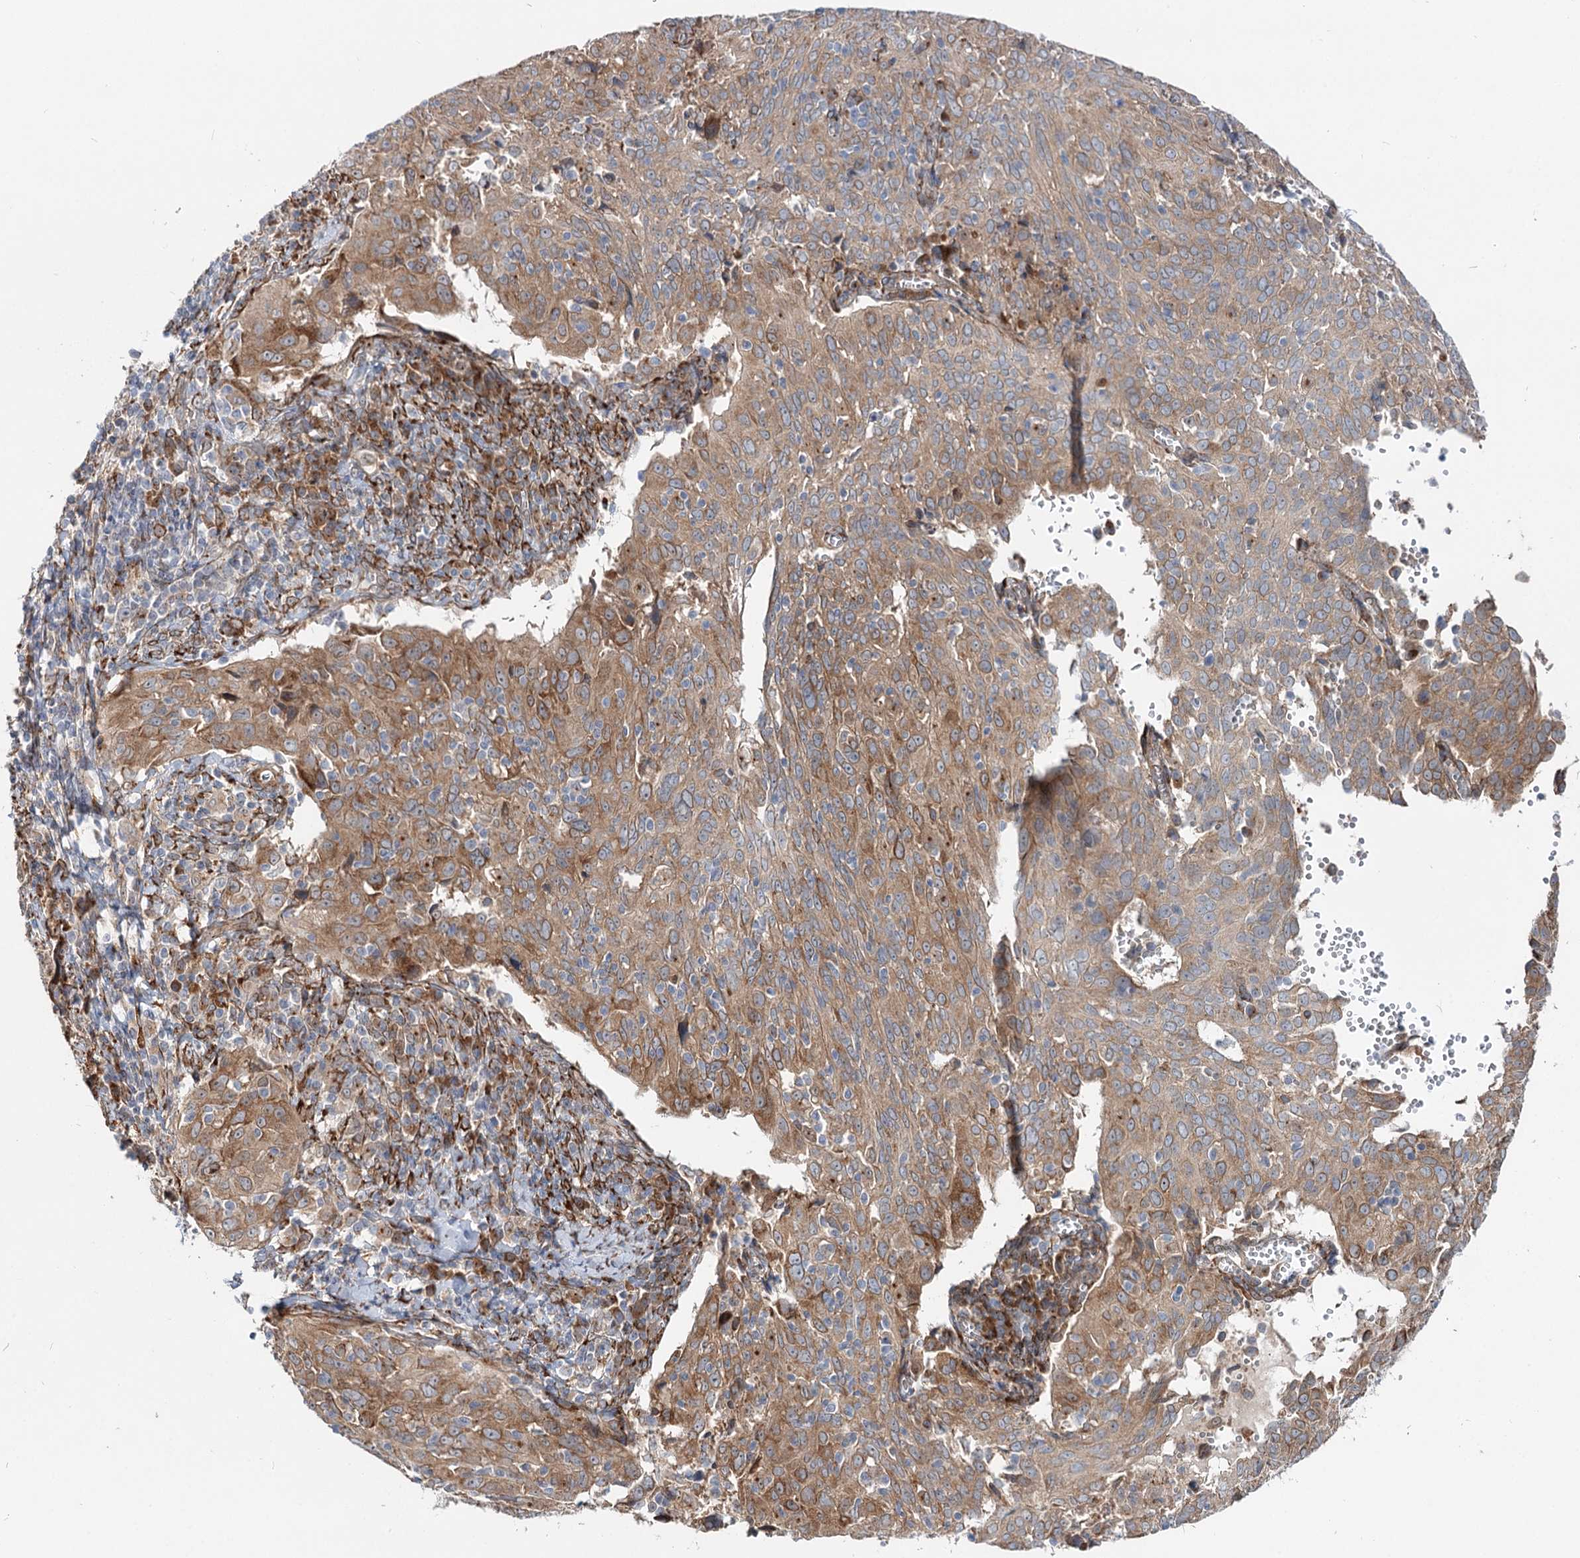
{"staining": {"intensity": "moderate", "quantity": ">75%", "location": "cytoplasmic/membranous"}, "tissue": "cervical cancer", "cell_type": "Tumor cells", "image_type": "cancer", "snomed": [{"axis": "morphology", "description": "Squamous cell carcinoma, NOS"}, {"axis": "topography", "description": "Cervix"}], "caption": "This histopathology image shows squamous cell carcinoma (cervical) stained with immunohistochemistry (IHC) to label a protein in brown. The cytoplasmic/membranous of tumor cells show moderate positivity for the protein. Nuclei are counter-stained blue.", "gene": "SPART", "patient": {"sex": "female", "age": 31}}